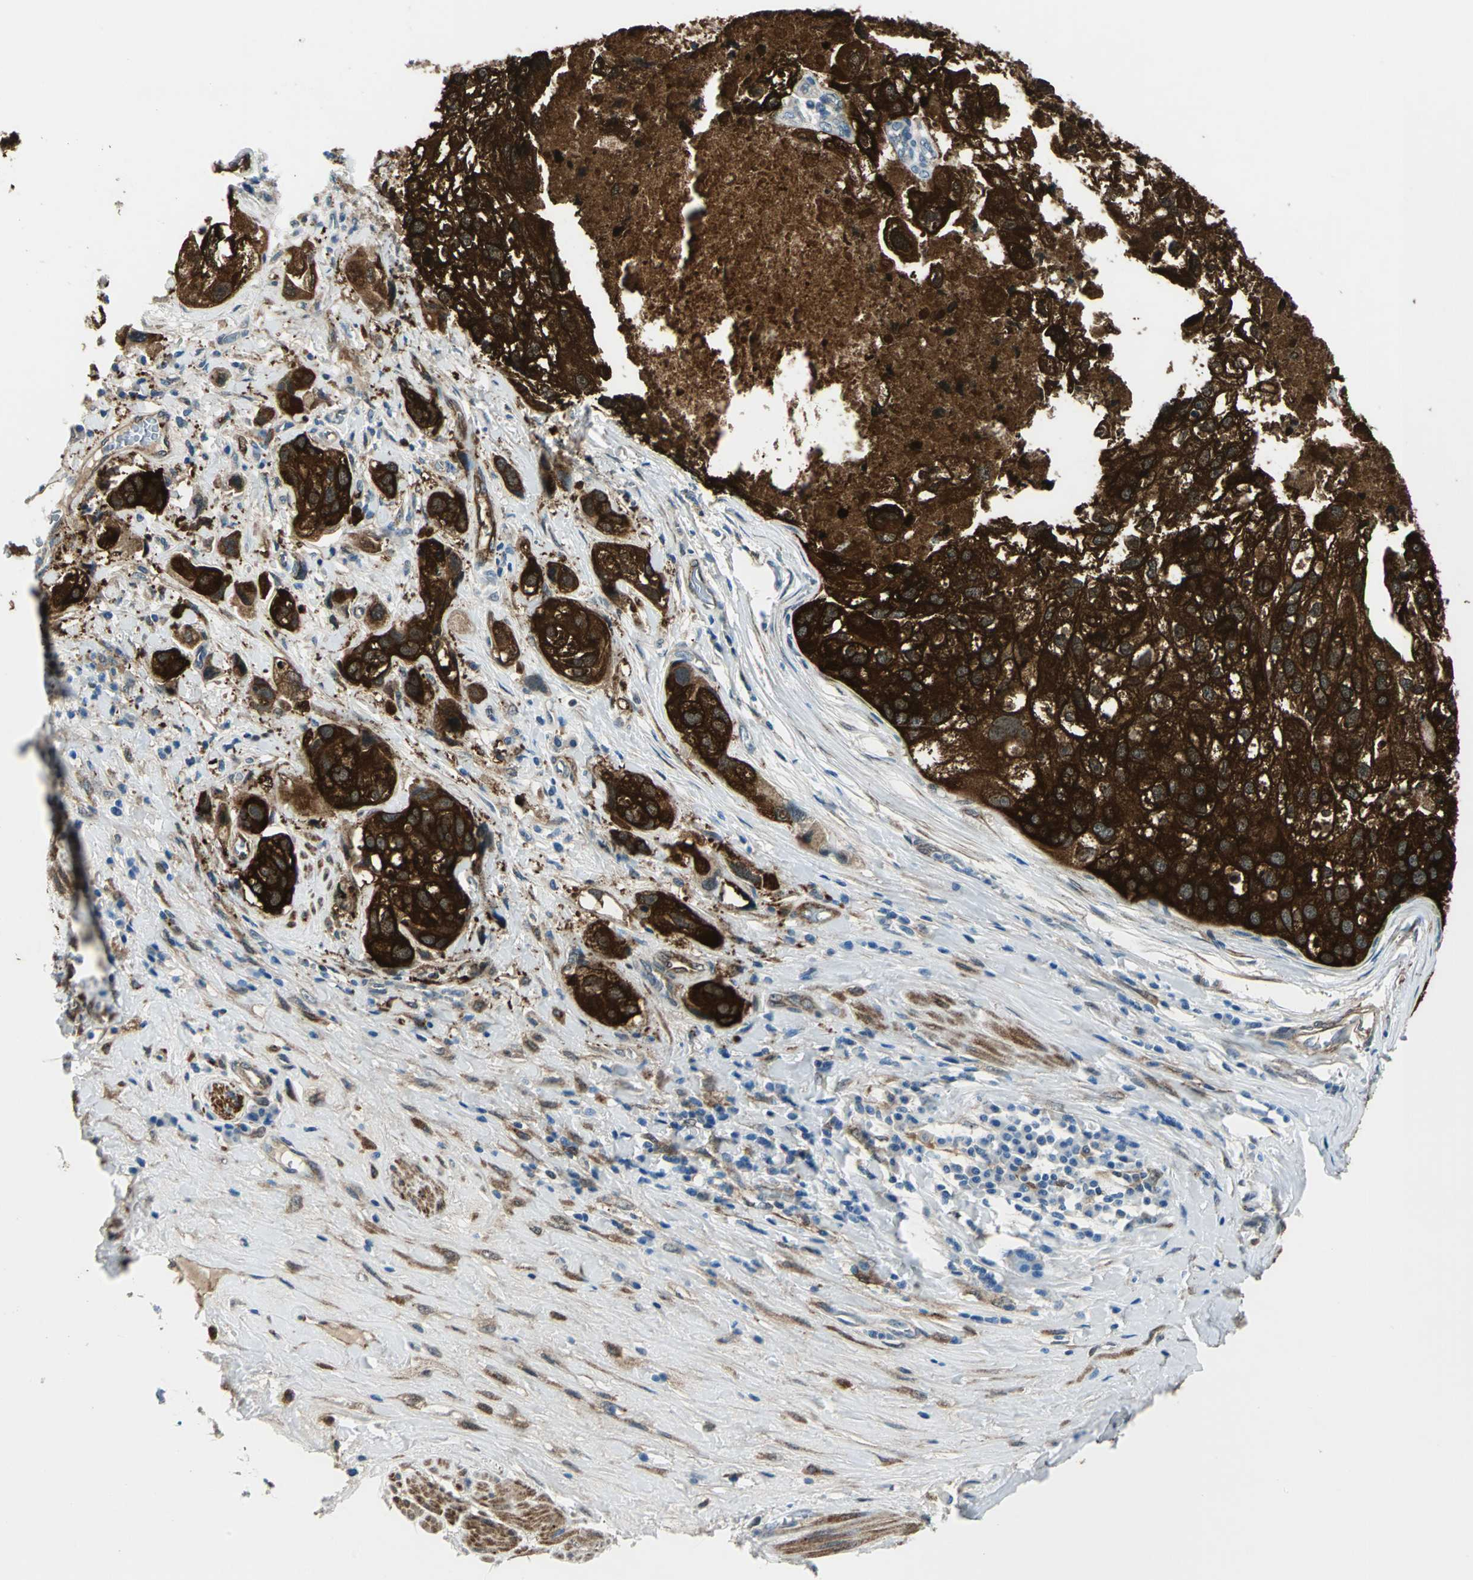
{"staining": {"intensity": "strong", "quantity": ">75%", "location": "cytoplasmic/membranous"}, "tissue": "urothelial cancer", "cell_type": "Tumor cells", "image_type": "cancer", "snomed": [{"axis": "morphology", "description": "Urothelial carcinoma, High grade"}, {"axis": "topography", "description": "Urinary bladder"}], "caption": "Approximately >75% of tumor cells in urothelial cancer reveal strong cytoplasmic/membranous protein expression as visualized by brown immunohistochemical staining.", "gene": "HSPB1", "patient": {"sex": "female", "age": 64}}